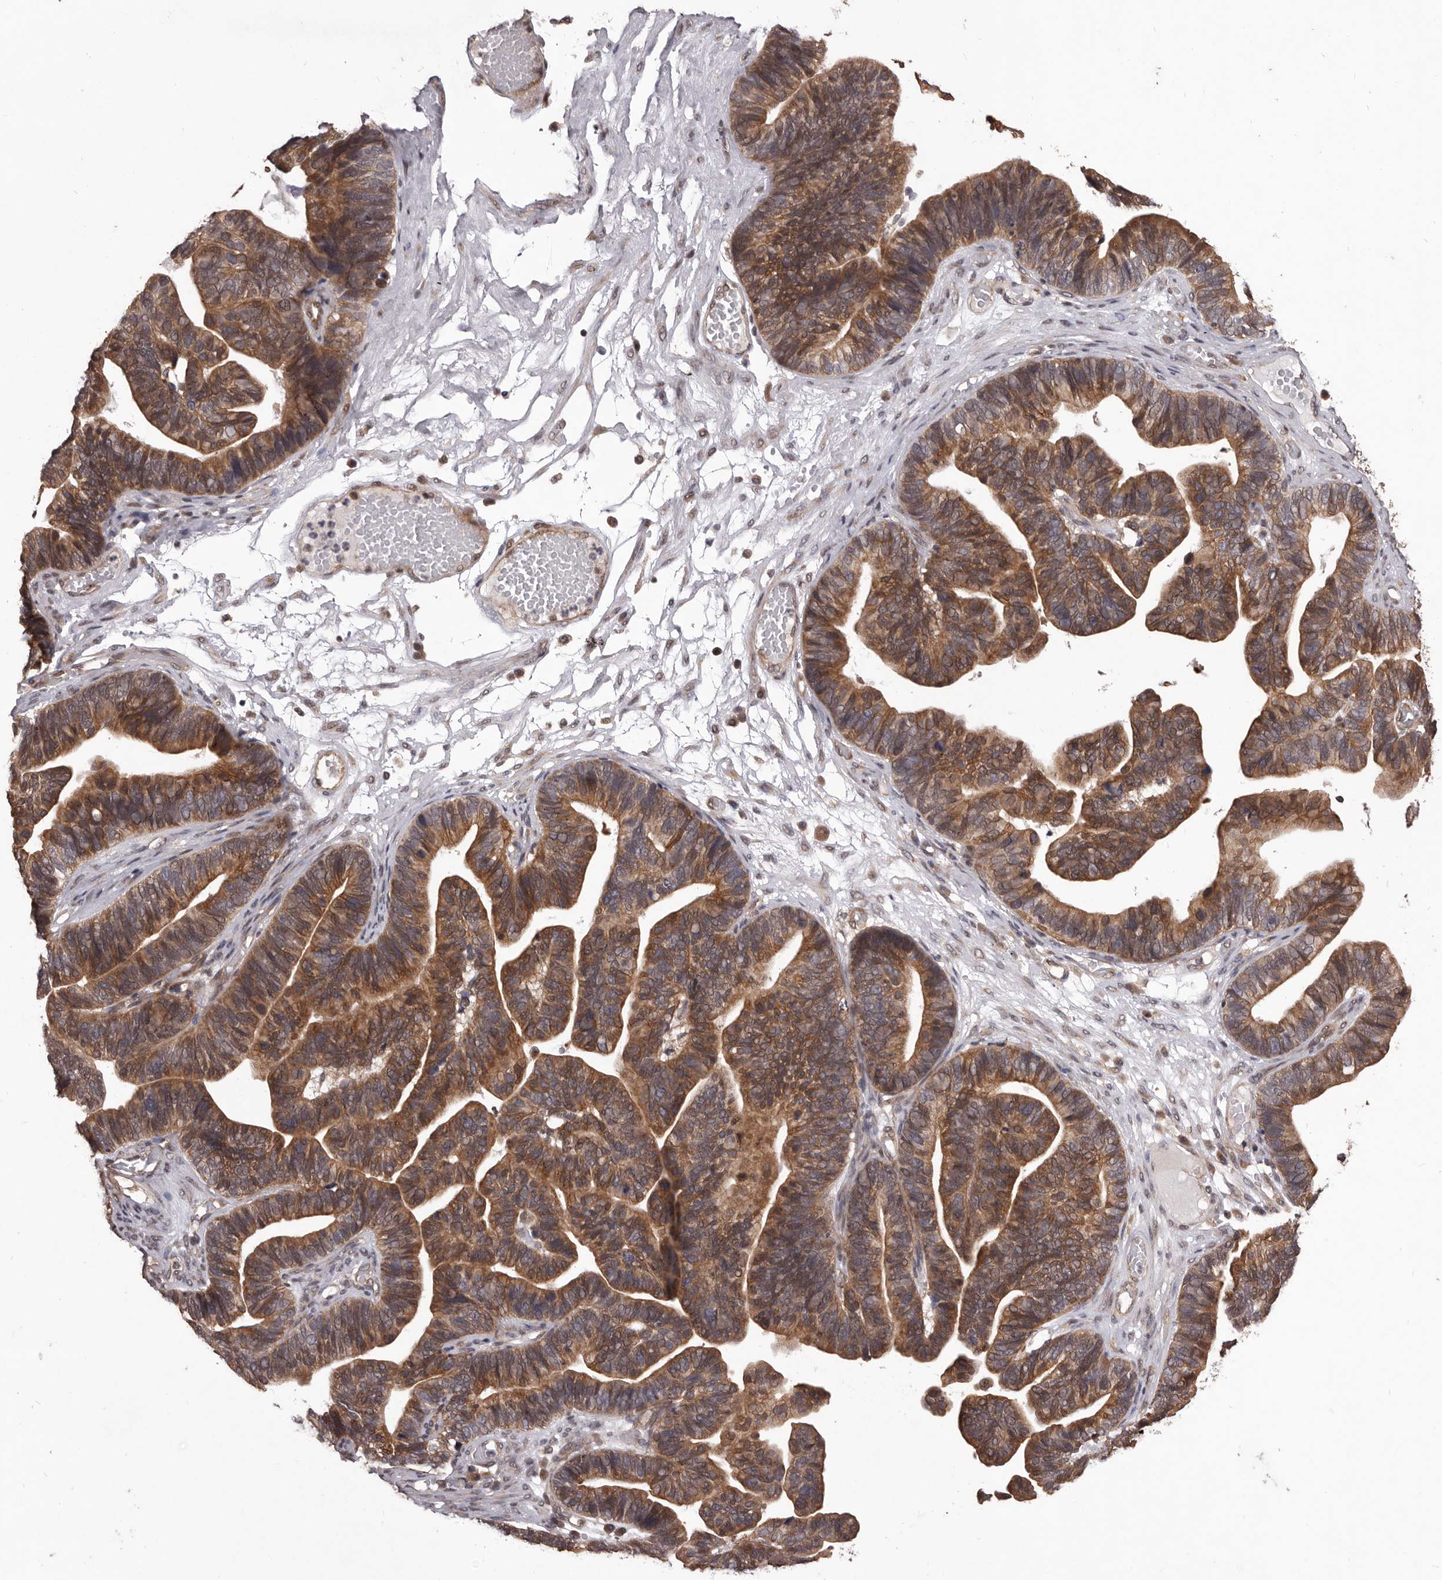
{"staining": {"intensity": "strong", "quantity": ">75%", "location": "cytoplasmic/membranous"}, "tissue": "ovarian cancer", "cell_type": "Tumor cells", "image_type": "cancer", "snomed": [{"axis": "morphology", "description": "Cystadenocarcinoma, serous, NOS"}, {"axis": "topography", "description": "Ovary"}], "caption": "High-magnification brightfield microscopy of ovarian cancer (serous cystadenocarcinoma) stained with DAB (3,3'-diaminobenzidine) (brown) and counterstained with hematoxylin (blue). tumor cells exhibit strong cytoplasmic/membranous staining is identified in approximately>75% of cells. (DAB IHC, brown staining for protein, blue staining for nuclei).", "gene": "CELF3", "patient": {"sex": "female", "age": 56}}